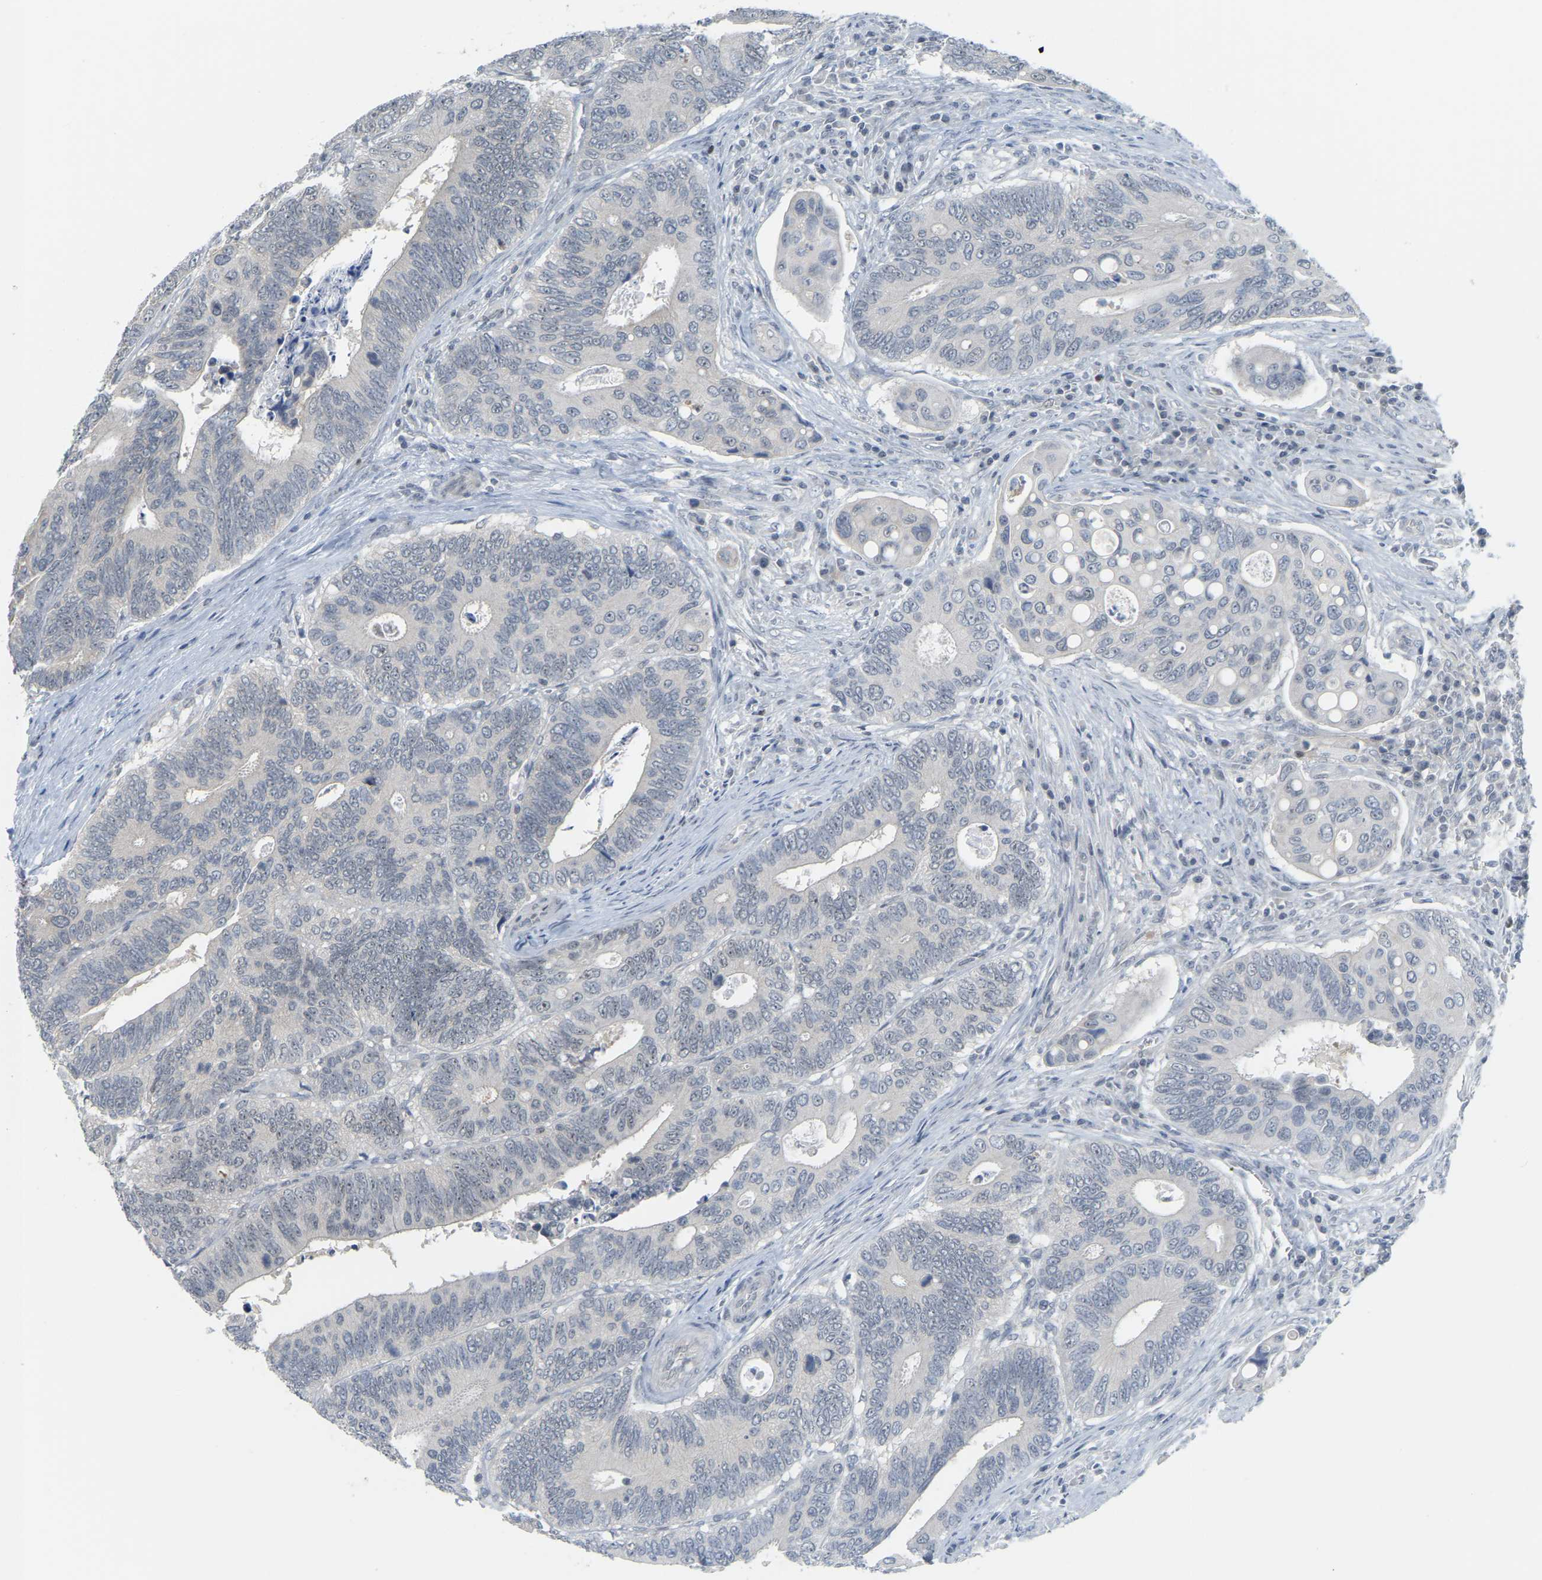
{"staining": {"intensity": "negative", "quantity": "none", "location": "none"}, "tissue": "colorectal cancer", "cell_type": "Tumor cells", "image_type": "cancer", "snomed": [{"axis": "morphology", "description": "Inflammation, NOS"}, {"axis": "morphology", "description": "Adenocarcinoma, NOS"}, {"axis": "topography", "description": "Colon"}], "caption": "Protein analysis of adenocarcinoma (colorectal) displays no significant expression in tumor cells. Nuclei are stained in blue.", "gene": "BRF2", "patient": {"sex": "male", "age": 72}}